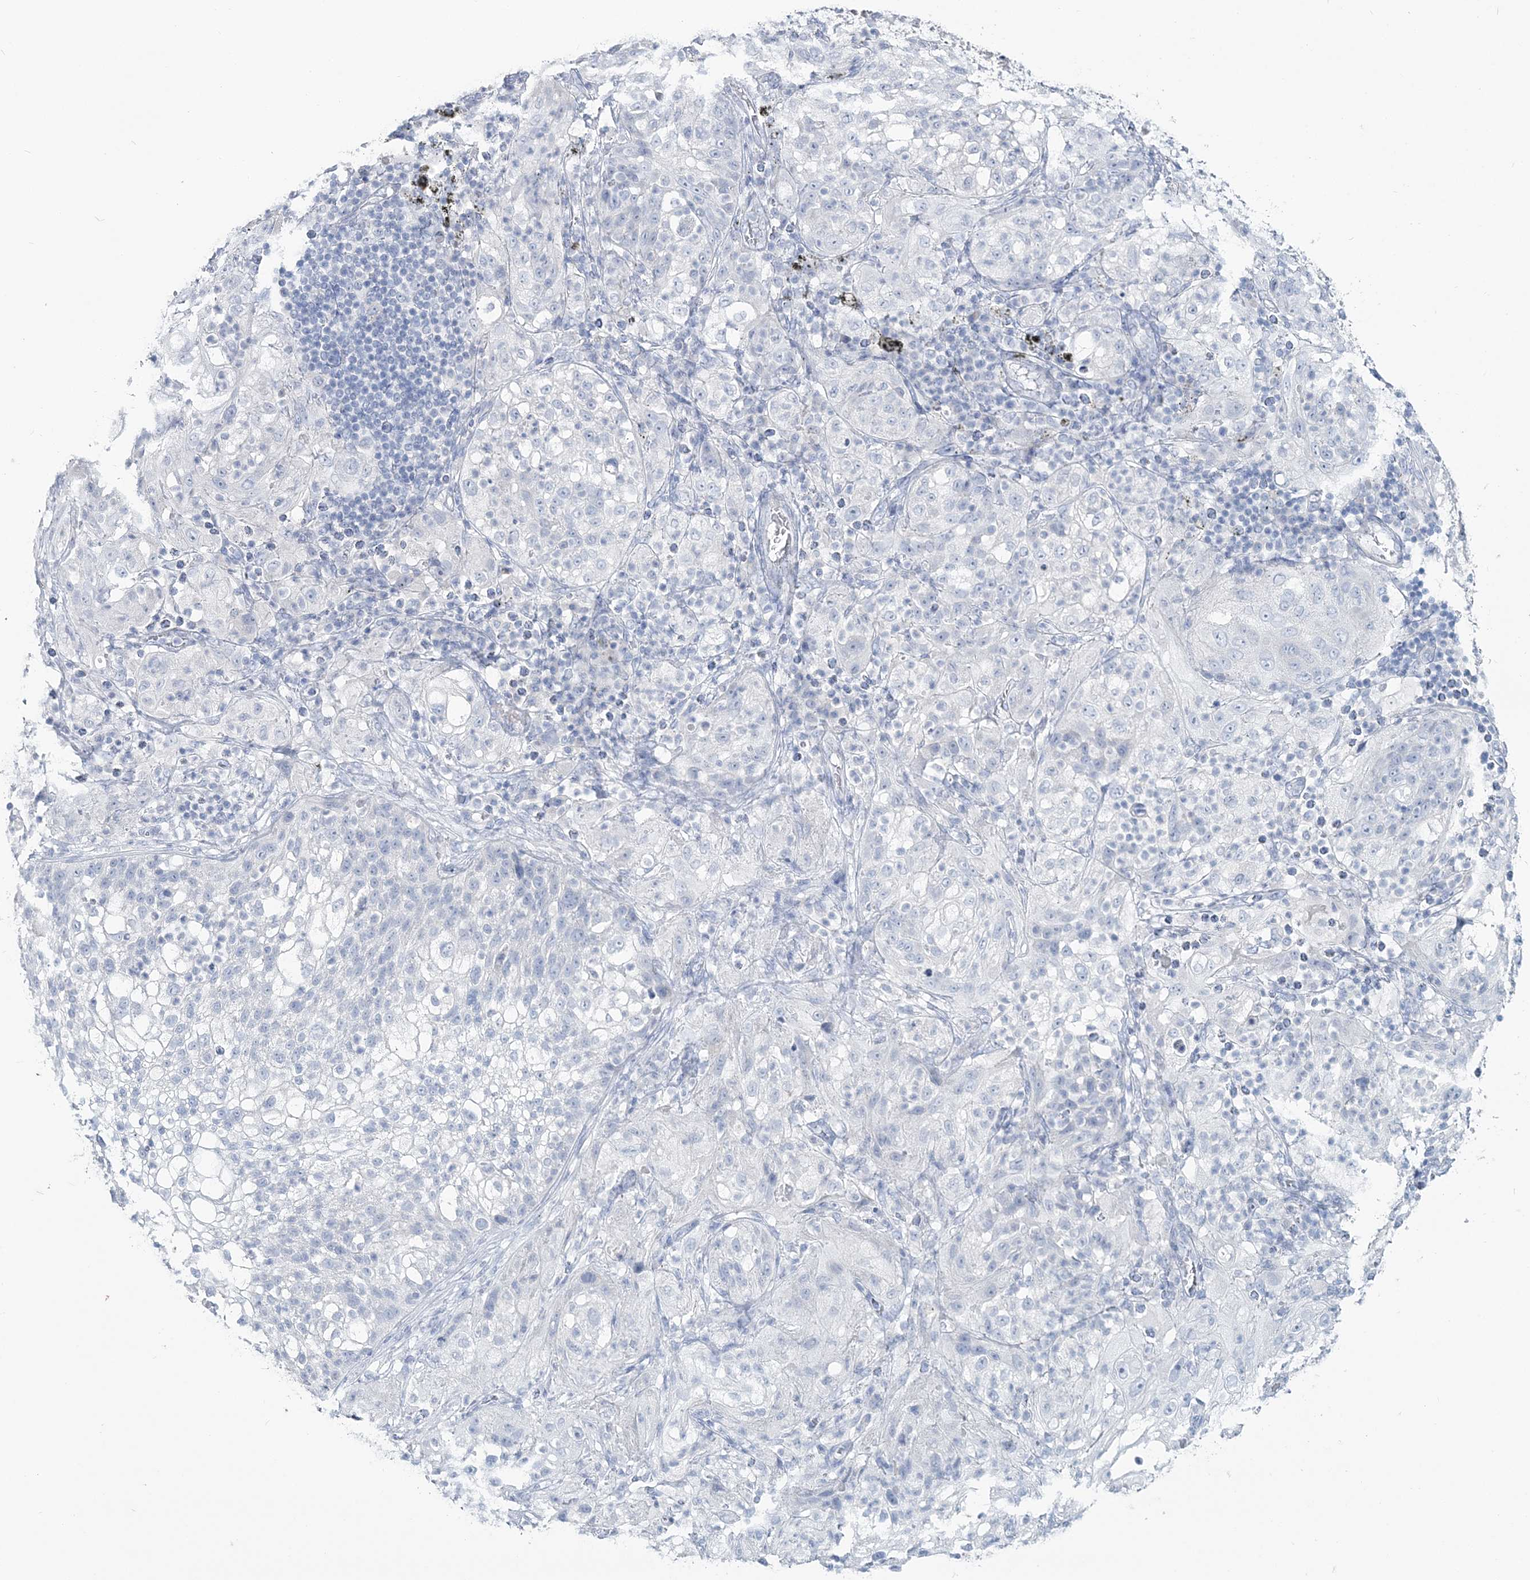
{"staining": {"intensity": "negative", "quantity": "none", "location": "none"}, "tissue": "lung cancer", "cell_type": "Tumor cells", "image_type": "cancer", "snomed": [{"axis": "morphology", "description": "Inflammation, NOS"}, {"axis": "morphology", "description": "Squamous cell carcinoma, NOS"}, {"axis": "topography", "description": "Lymph node"}, {"axis": "topography", "description": "Soft tissue"}, {"axis": "topography", "description": "Lung"}], "caption": "Micrograph shows no significant protein positivity in tumor cells of lung cancer.", "gene": "CYP3A4", "patient": {"sex": "male", "age": 66}}